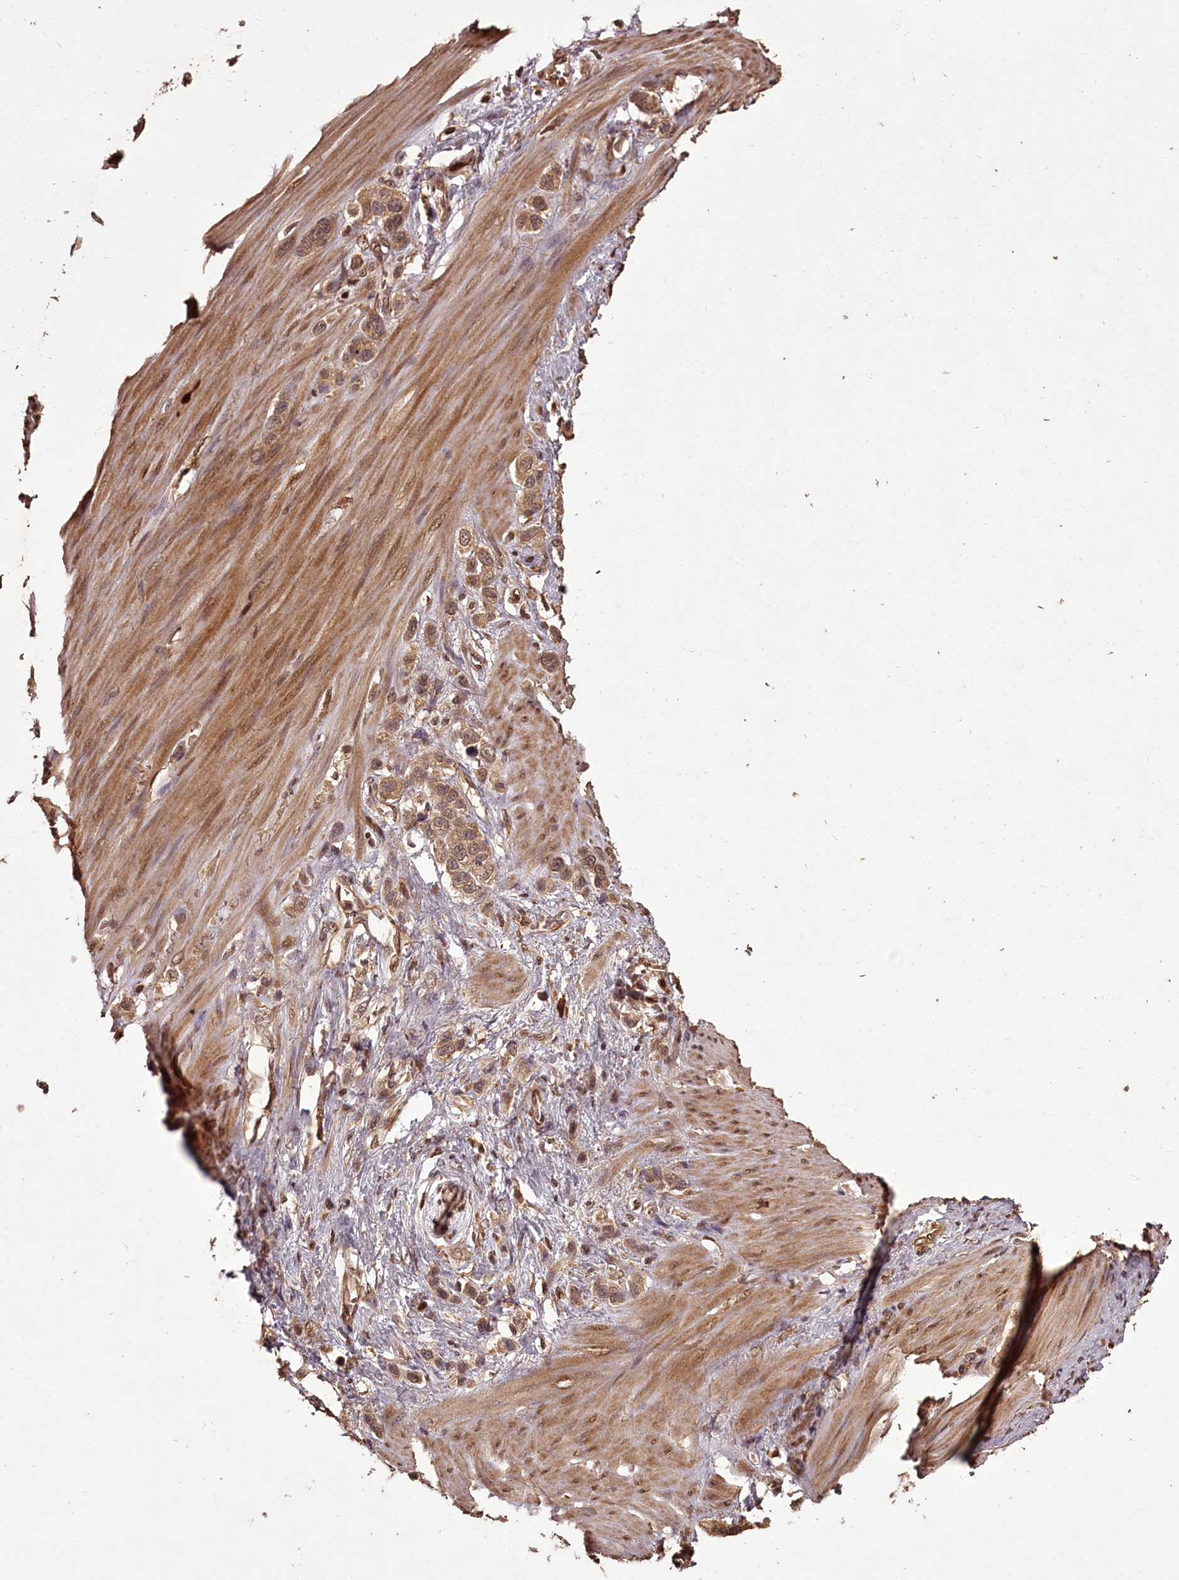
{"staining": {"intensity": "moderate", "quantity": ">75%", "location": "cytoplasmic/membranous,nuclear"}, "tissue": "stomach cancer", "cell_type": "Tumor cells", "image_type": "cancer", "snomed": [{"axis": "morphology", "description": "Adenocarcinoma, NOS"}, {"axis": "morphology", "description": "Adenocarcinoma, High grade"}, {"axis": "topography", "description": "Stomach, upper"}, {"axis": "topography", "description": "Stomach, lower"}], "caption": "Human adenocarcinoma (stomach) stained with a brown dye reveals moderate cytoplasmic/membranous and nuclear positive expression in approximately >75% of tumor cells.", "gene": "NPRL2", "patient": {"sex": "female", "age": 65}}